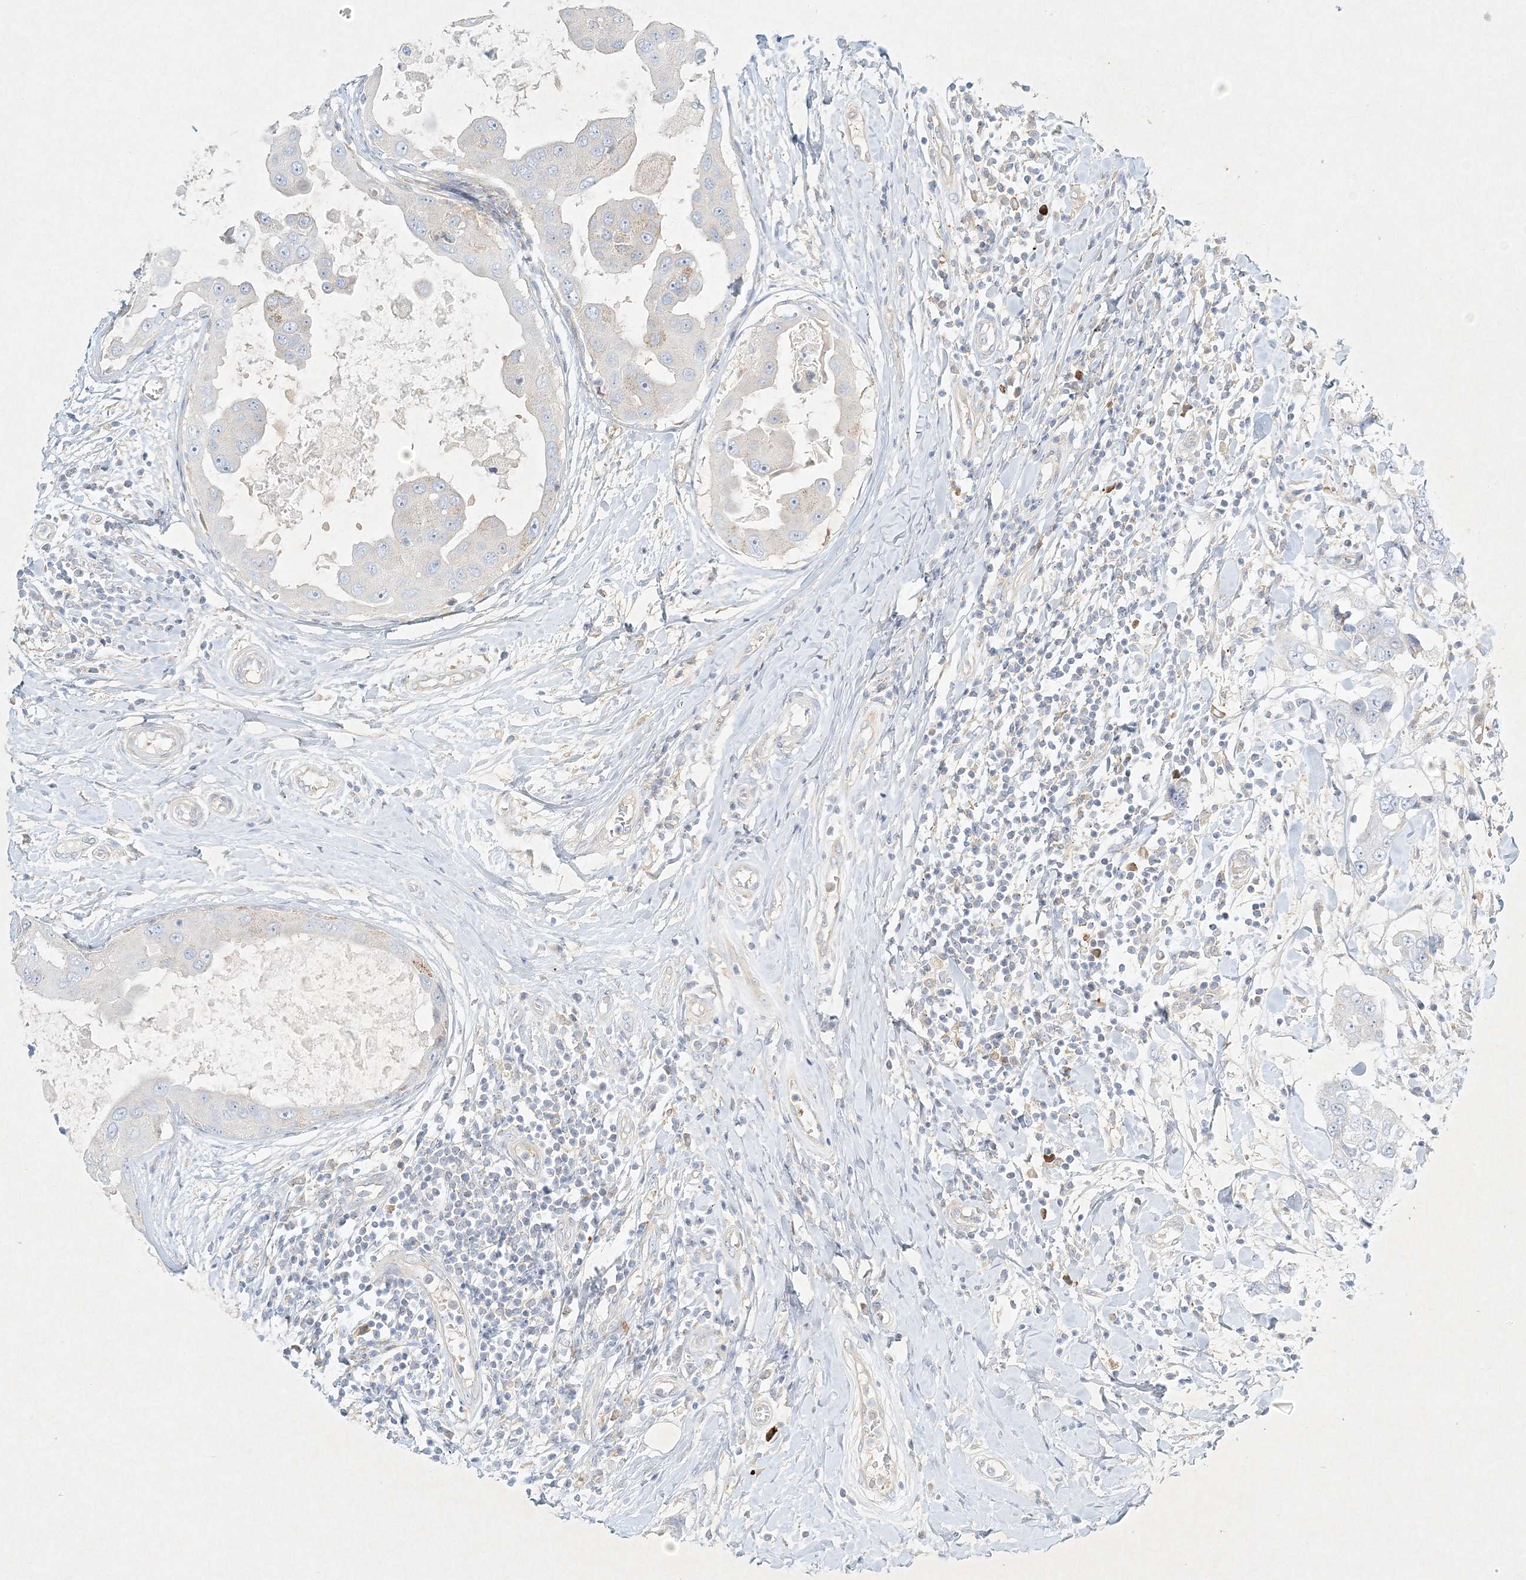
{"staining": {"intensity": "negative", "quantity": "none", "location": "none"}, "tissue": "breast cancer", "cell_type": "Tumor cells", "image_type": "cancer", "snomed": [{"axis": "morphology", "description": "Duct carcinoma"}, {"axis": "topography", "description": "Breast"}], "caption": "A photomicrograph of human infiltrating ductal carcinoma (breast) is negative for staining in tumor cells.", "gene": "STK11IP", "patient": {"sex": "female", "age": 27}}